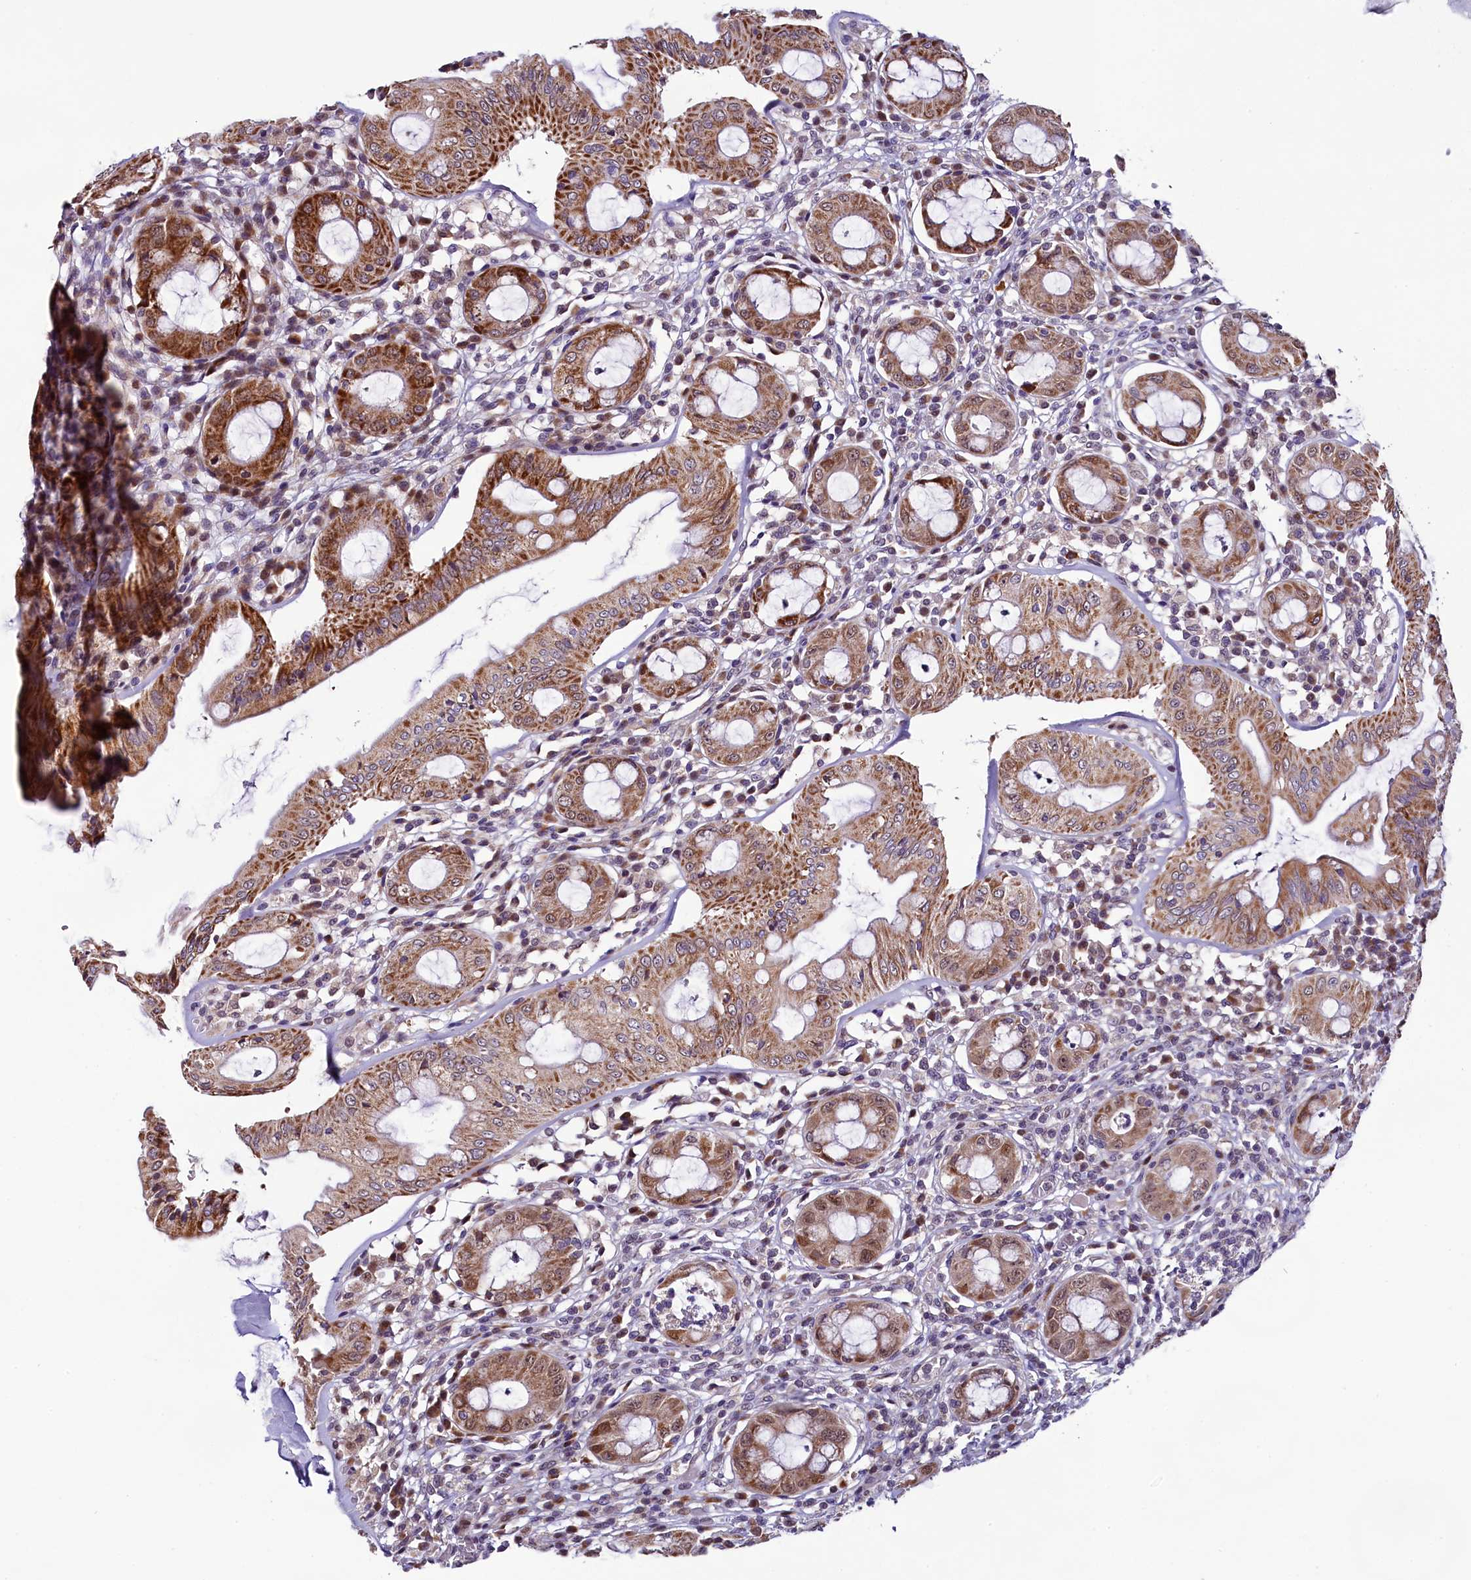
{"staining": {"intensity": "strong", "quantity": ">75%", "location": "cytoplasmic/membranous,nuclear"}, "tissue": "rectum", "cell_type": "Glandular cells", "image_type": "normal", "snomed": [{"axis": "morphology", "description": "Normal tissue, NOS"}, {"axis": "topography", "description": "Rectum"}], "caption": "The photomicrograph demonstrates staining of benign rectum, revealing strong cytoplasmic/membranous,nuclear protein staining (brown color) within glandular cells. Using DAB (brown) and hematoxylin (blue) stains, captured at high magnification using brightfield microscopy.", "gene": "RPUSD2", "patient": {"sex": "female", "age": 57}}